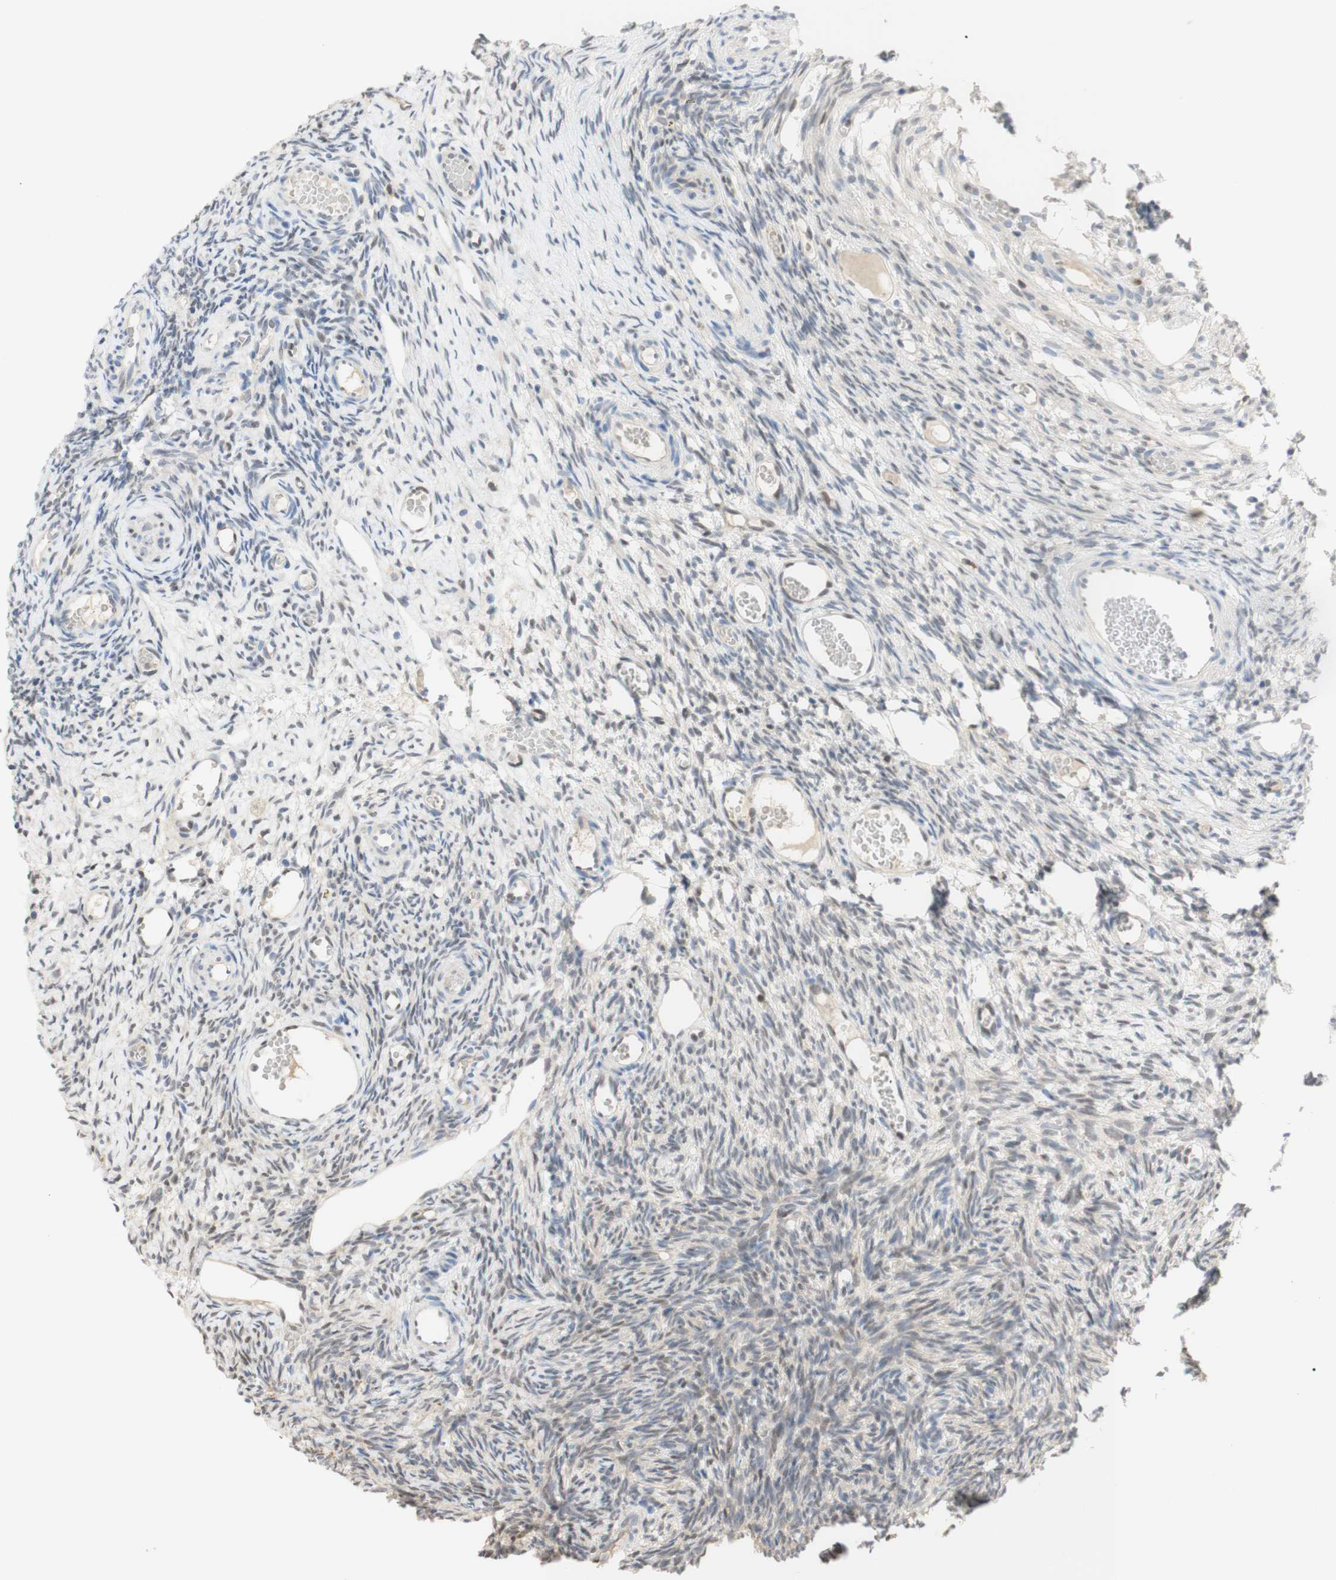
{"staining": {"intensity": "moderate", "quantity": ">75%", "location": "cytoplasmic/membranous,nuclear"}, "tissue": "ovary", "cell_type": "Follicle cells", "image_type": "normal", "snomed": [{"axis": "morphology", "description": "Normal tissue, NOS"}, {"axis": "topography", "description": "Ovary"}], "caption": "Immunohistochemical staining of benign human ovary exhibits medium levels of moderate cytoplasmic/membranous,nuclear staining in approximately >75% of follicle cells. (DAB IHC, brown staining for protein, blue staining for nuclei).", "gene": "NAP1L4", "patient": {"sex": "female", "age": 35}}